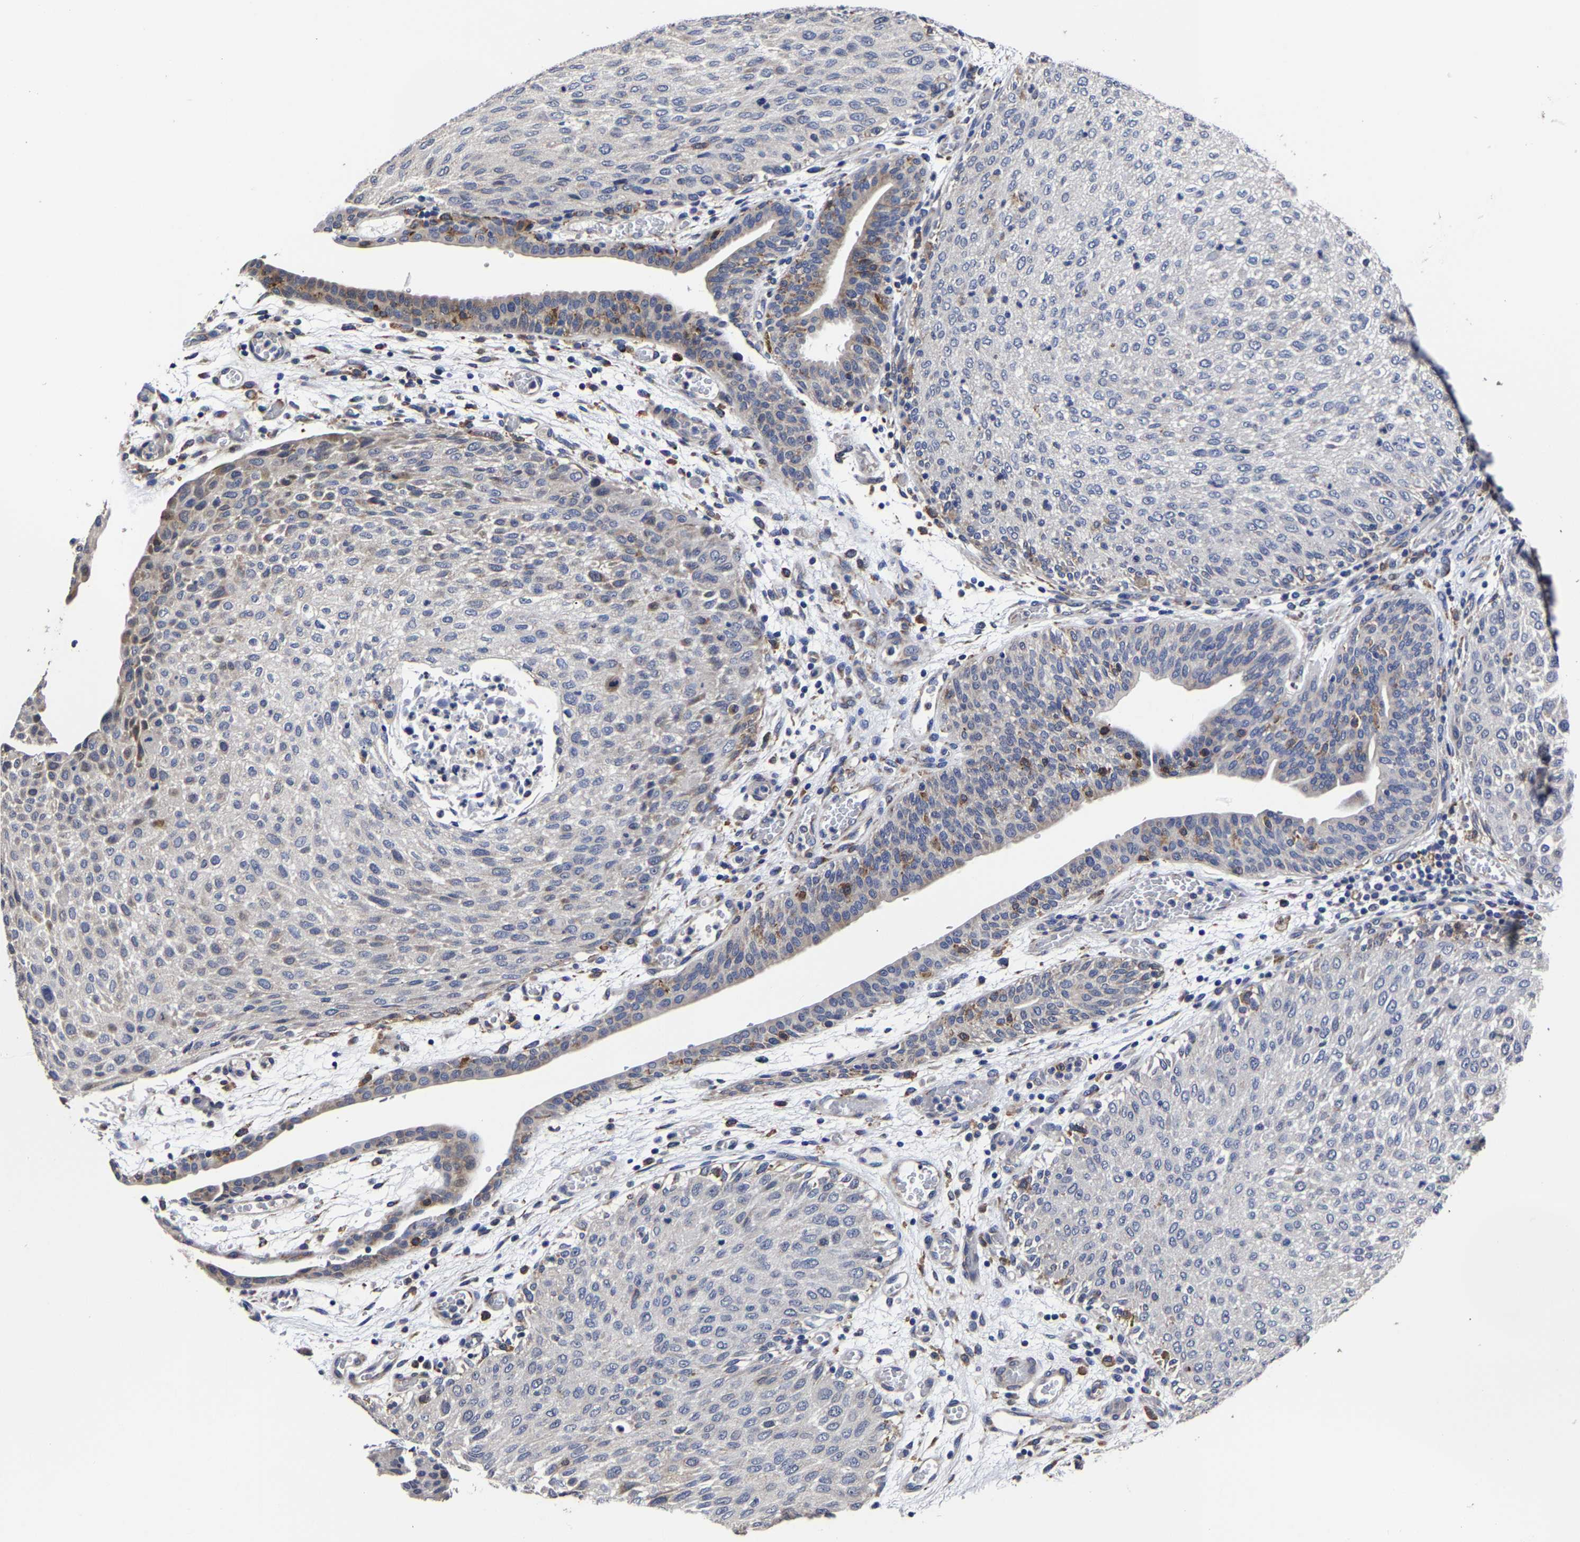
{"staining": {"intensity": "negative", "quantity": "none", "location": "none"}, "tissue": "urothelial cancer", "cell_type": "Tumor cells", "image_type": "cancer", "snomed": [{"axis": "morphology", "description": "Urothelial carcinoma, Low grade"}, {"axis": "morphology", "description": "Urothelial carcinoma, High grade"}, {"axis": "topography", "description": "Urinary bladder"}], "caption": "The image exhibits no significant positivity in tumor cells of low-grade urothelial carcinoma.", "gene": "AASS", "patient": {"sex": "male", "age": 35}}